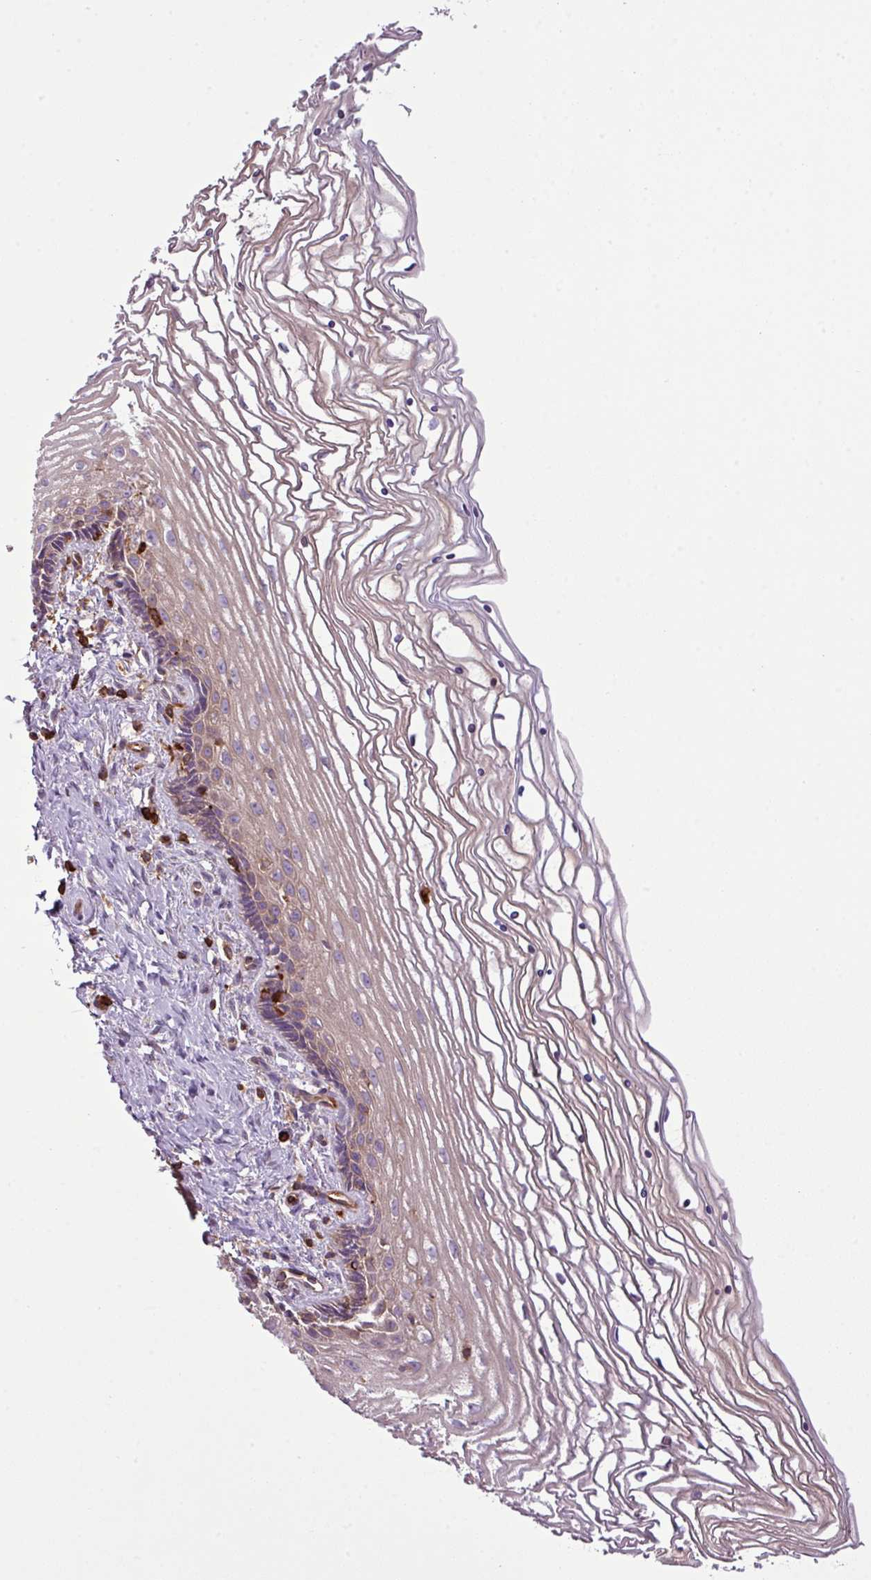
{"staining": {"intensity": "moderate", "quantity": "<25%", "location": "cytoplasmic/membranous"}, "tissue": "cervix", "cell_type": "Glandular cells", "image_type": "normal", "snomed": [{"axis": "morphology", "description": "Normal tissue, NOS"}, {"axis": "topography", "description": "Cervix"}], "caption": "Moderate cytoplasmic/membranous expression is present in approximately <25% of glandular cells in benign cervix.", "gene": "PGAP6", "patient": {"sex": "female", "age": 47}}